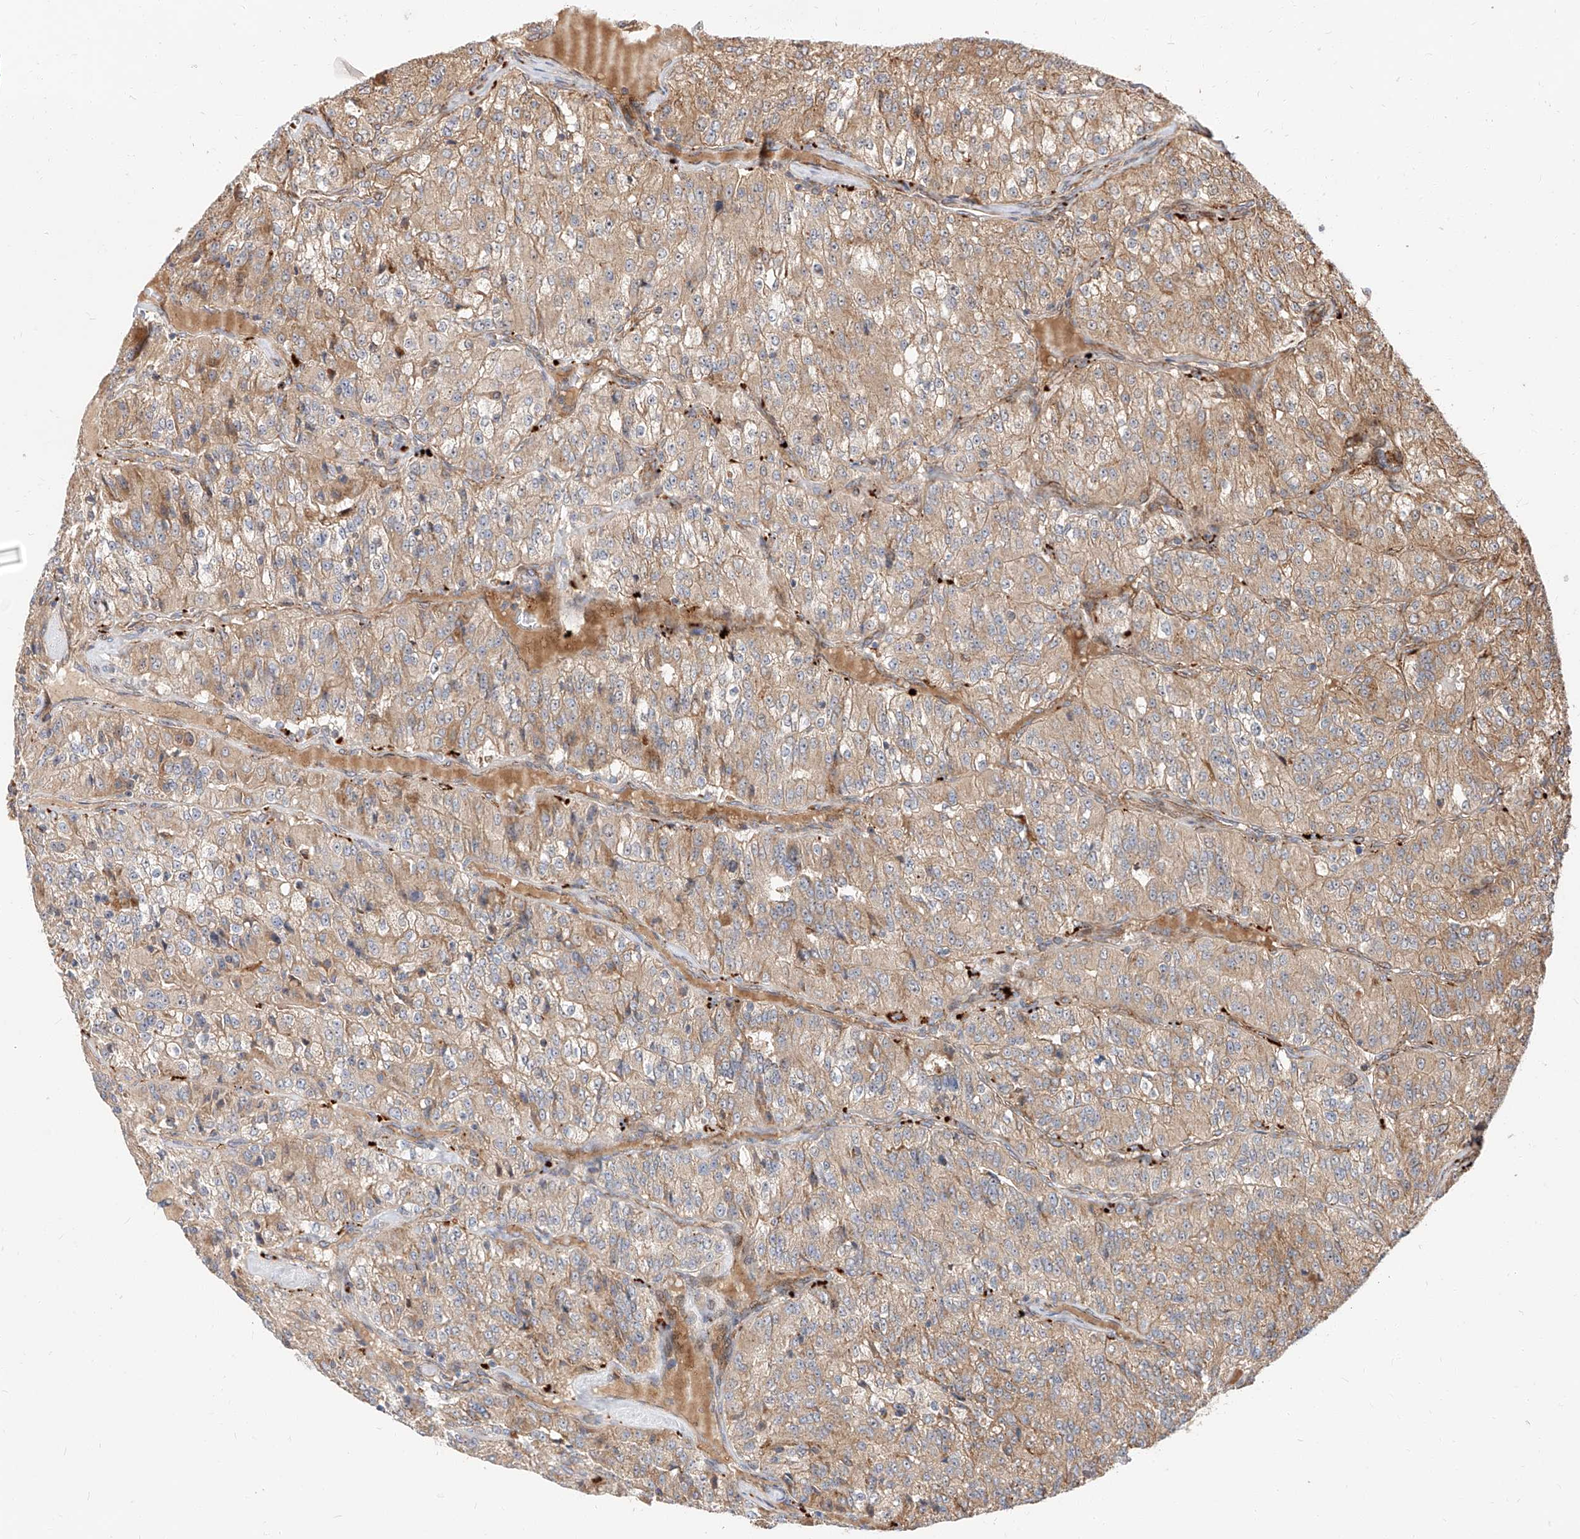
{"staining": {"intensity": "weak", "quantity": "25%-75%", "location": "cytoplasmic/membranous"}, "tissue": "renal cancer", "cell_type": "Tumor cells", "image_type": "cancer", "snomed": [{"axis": "morphology", "description": "Adenocarcinoma, NOS"}, {"axis": "topography", "description": "Kidney"}], "caption": "DAB (3,3'-diaminobenzidine) immunohistochemical staining of renal cancer (adenocarcinoma) exhibits weak cytoplasmic/membranous protein positivity in about 25%-75% of tumor cells.", "gene": "DIRAS3", "patient": {"sex": "female", "age": 63}}